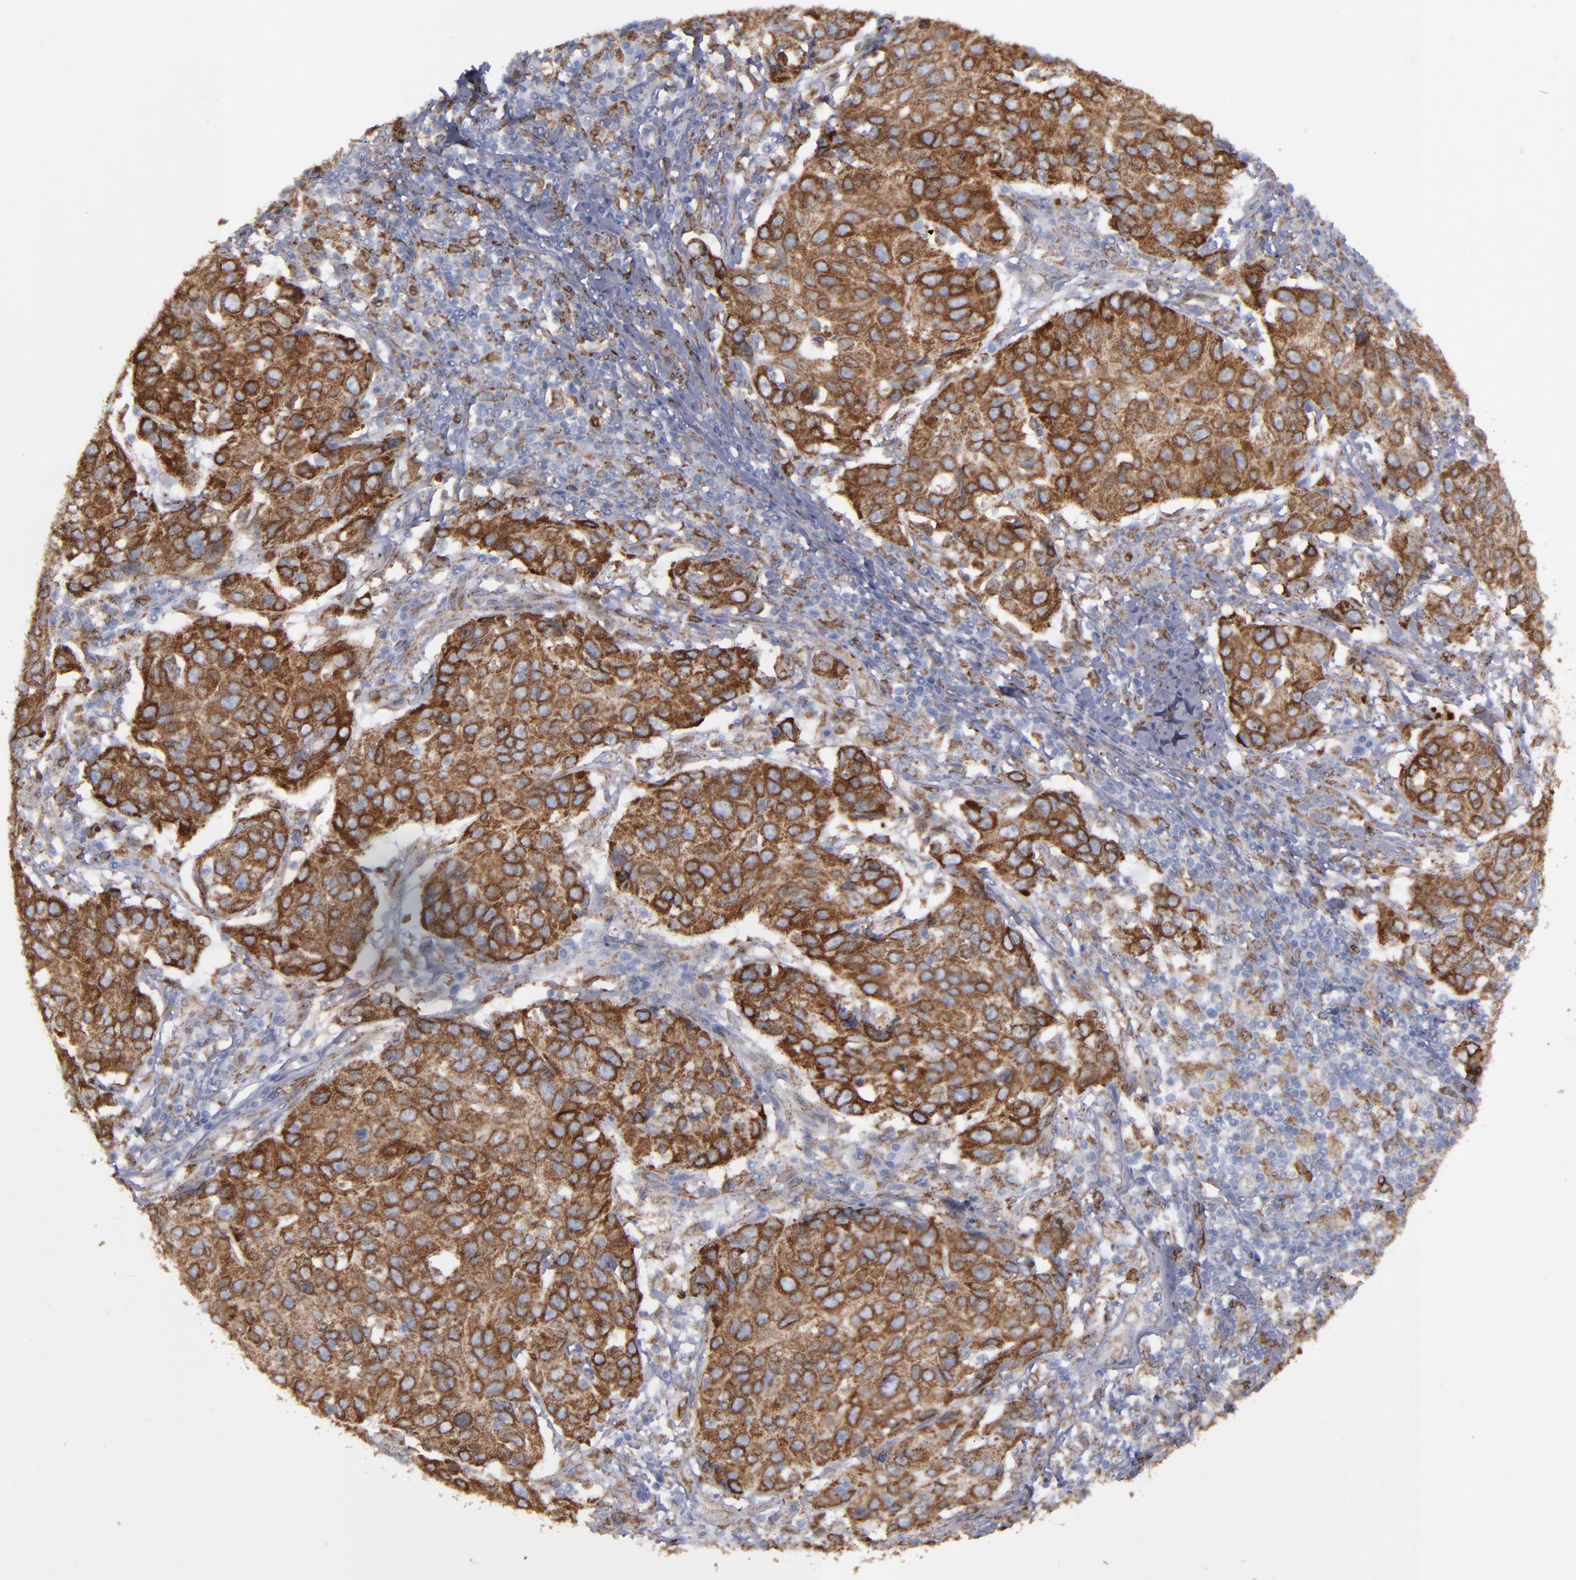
{"staining": {"intensity": "strong", "quantity": ">75%", "location": "cytoplasmic/membranous"}, "tissue": "cervical cancer", "cell_type": "Tumor cells", "image_type": "cancer", "snomed": [{"axis": "morphology", "description": "Squamous cell carcinoma, NOS"}, {"axis": "topography", "description": "Cervix"}], "caption": "Protein staining shows strong cytoplasmic/membranous positivity in approximately >75% of tumor cells in squamous cell carcinoma (cervical). The staining was performed using DAB to visualize the protein expression in brown, while the nuclei were stained in blue with hematoxylin (Magnification: 20x).", "gene": "ERLIN2", "patient": {"sex": "female", "age": 53}}